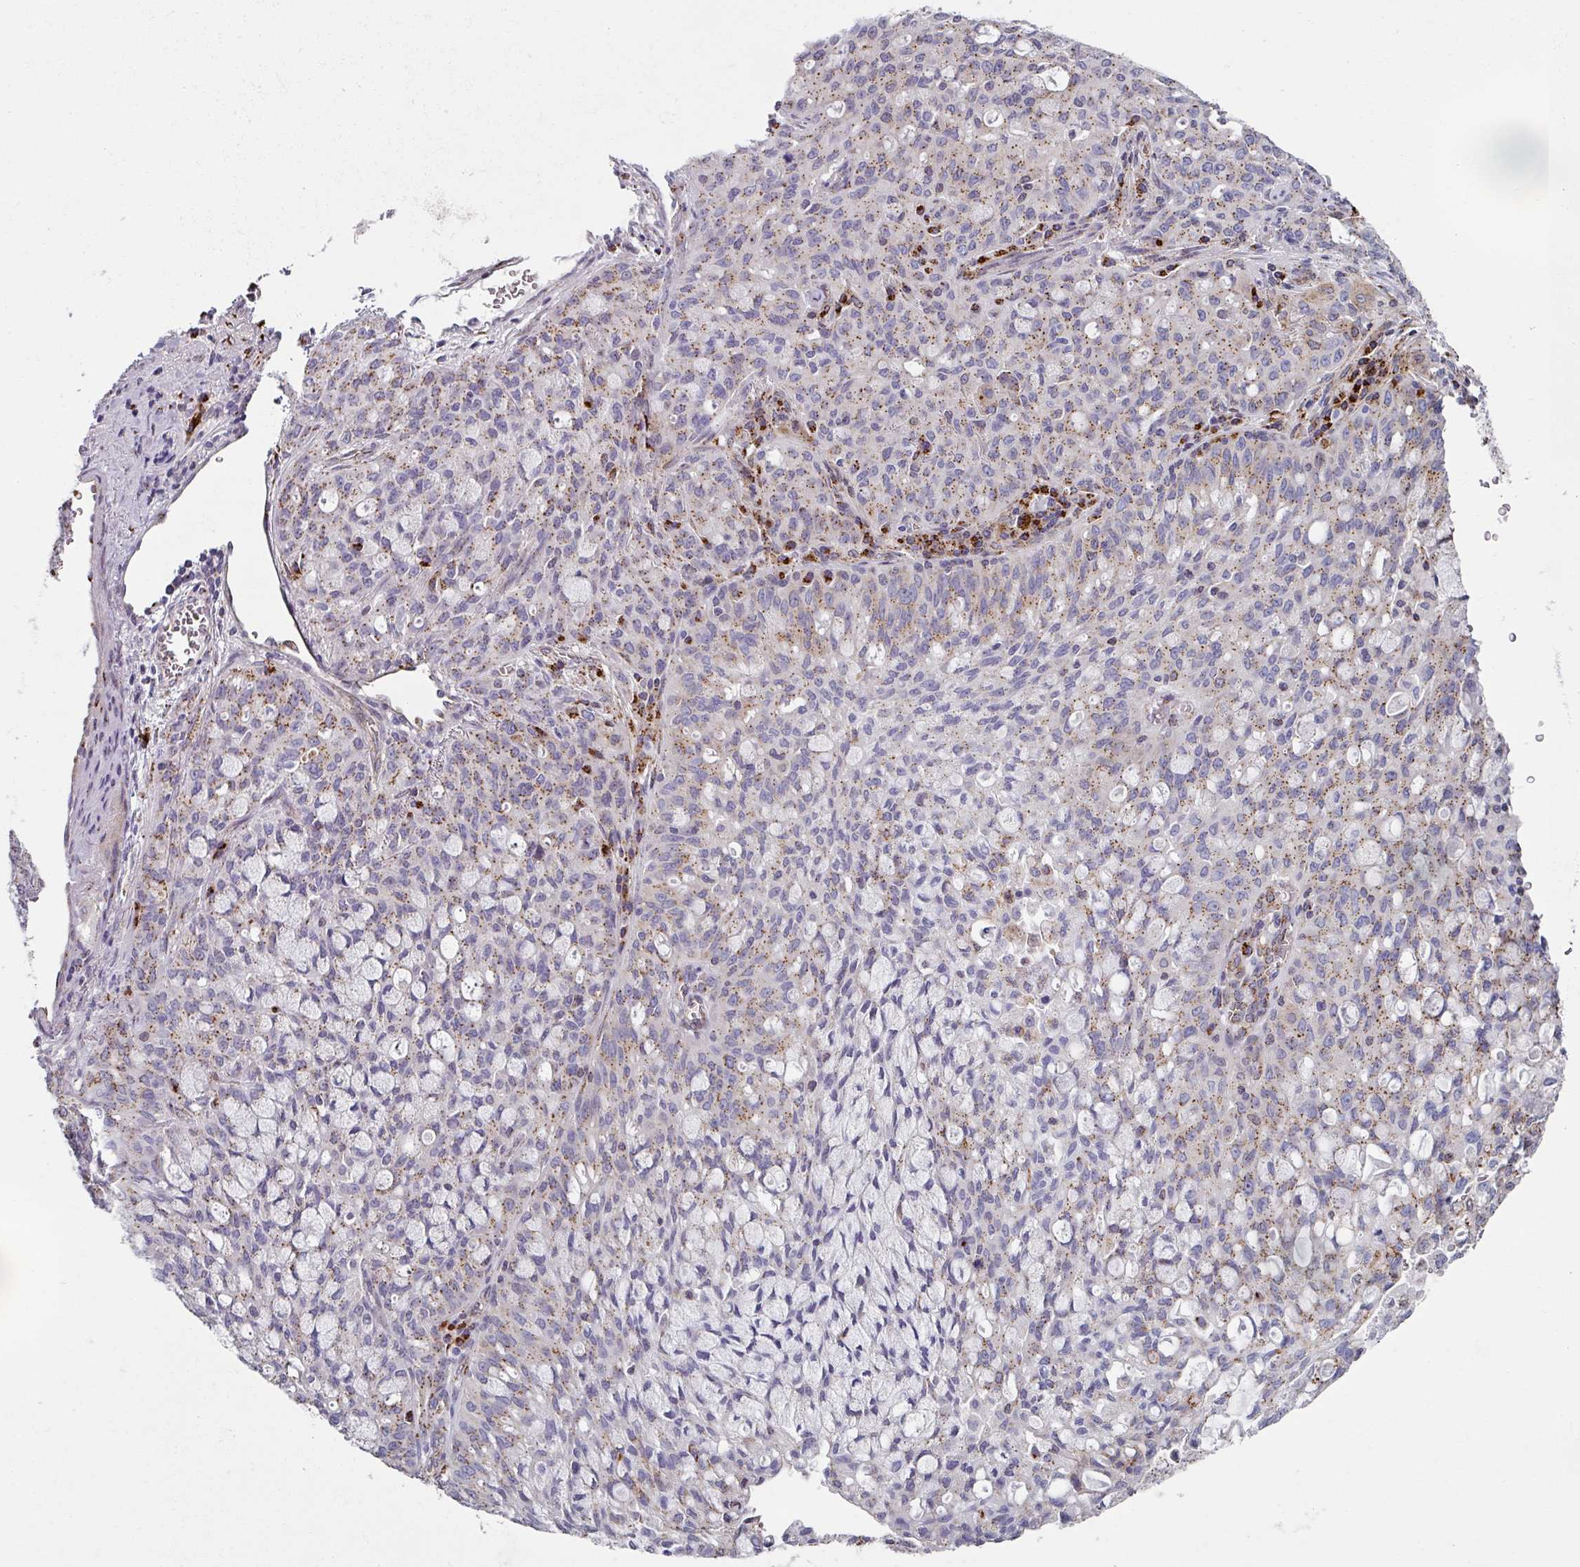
{"staining": {"intensity": "weak", "quantity": "25%-75%", "location": "cytoplasmic/membranous"}, "tissue": "lung cancer", "cell_type": "Tumor cells", "image_type": "cancer", "snomed": [{"axis": "morphology", "description": "Adenocarcinoma, NOS"}, {"axis": "topography", "description": "Lung"}], "caption": "High-magnification brightfield microscopy of lung cancer stained with DAB (brown) and counterstained with hematoxylin (blue). tumor cells exhibit weak cytoplasmic/membranous staining is appreciated in approximately25%-75% of cells. The protein is shown in brown color, while the nuclei are stained blue.", "gene": "CCDC85B", "patient": {"sex": "female", "age": 44}}